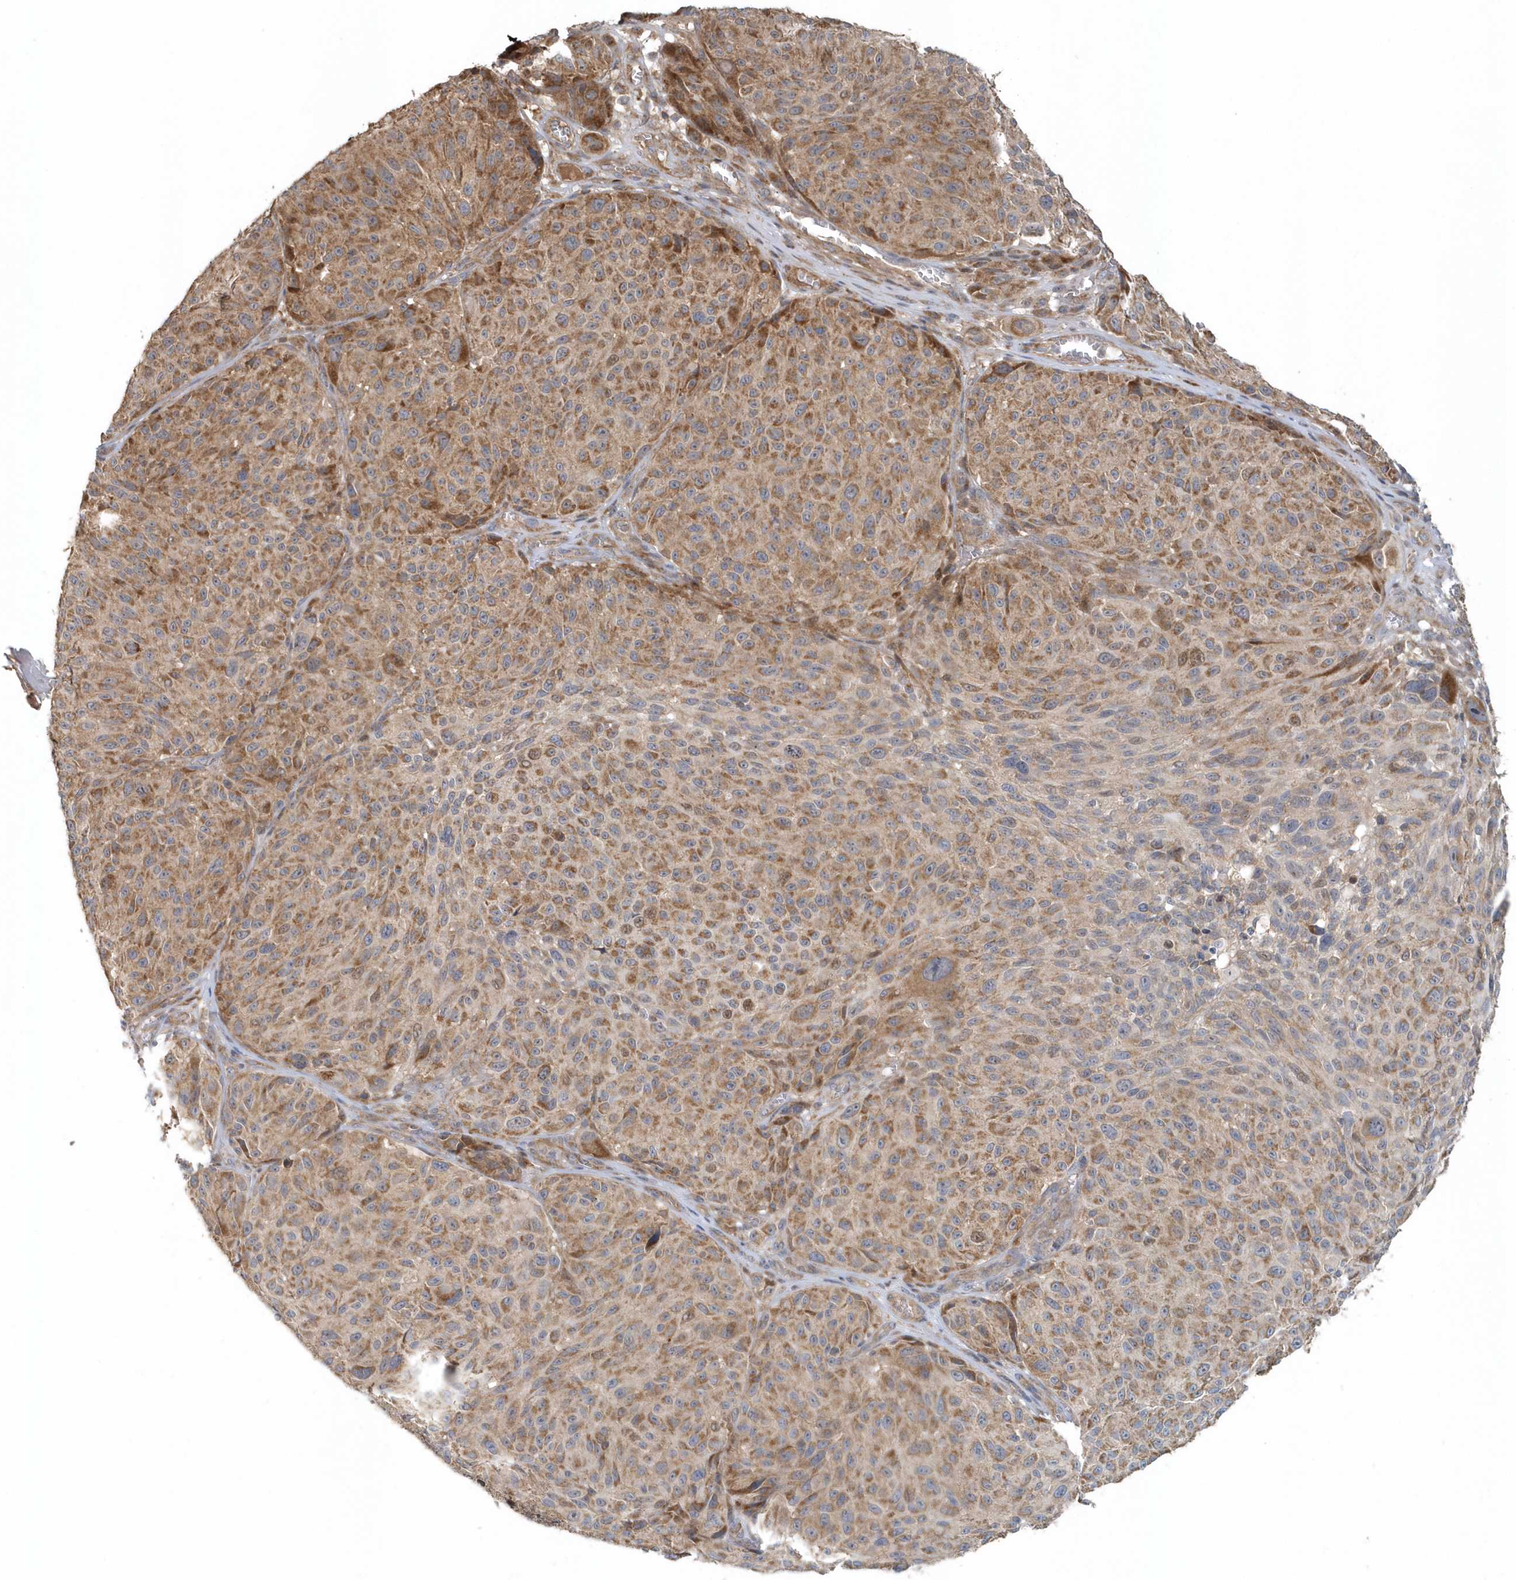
{"staining": {"intensity": "moderate", "quantity": ">75%", "location": "cytoplasmic/membranous"}, "tissue": "melanoma", "cell_type": "Tumor cells", "image_type": "cancer", "snomed": [{"axis": "morphology", "description": "Malignant melanoma, NOS"}, {"axis": "topography", "description": "Skin"}], "caption": "Melanoma was stained to show a protein in brown. There is medium levels of moderate cytoplasmic/membranous staining in about >75% of tumor cells. (Brightfield microscopy of DAB IHC at high magnification).", "gene": "MMUT", "patient": {"sex": "male", "age": 83}}